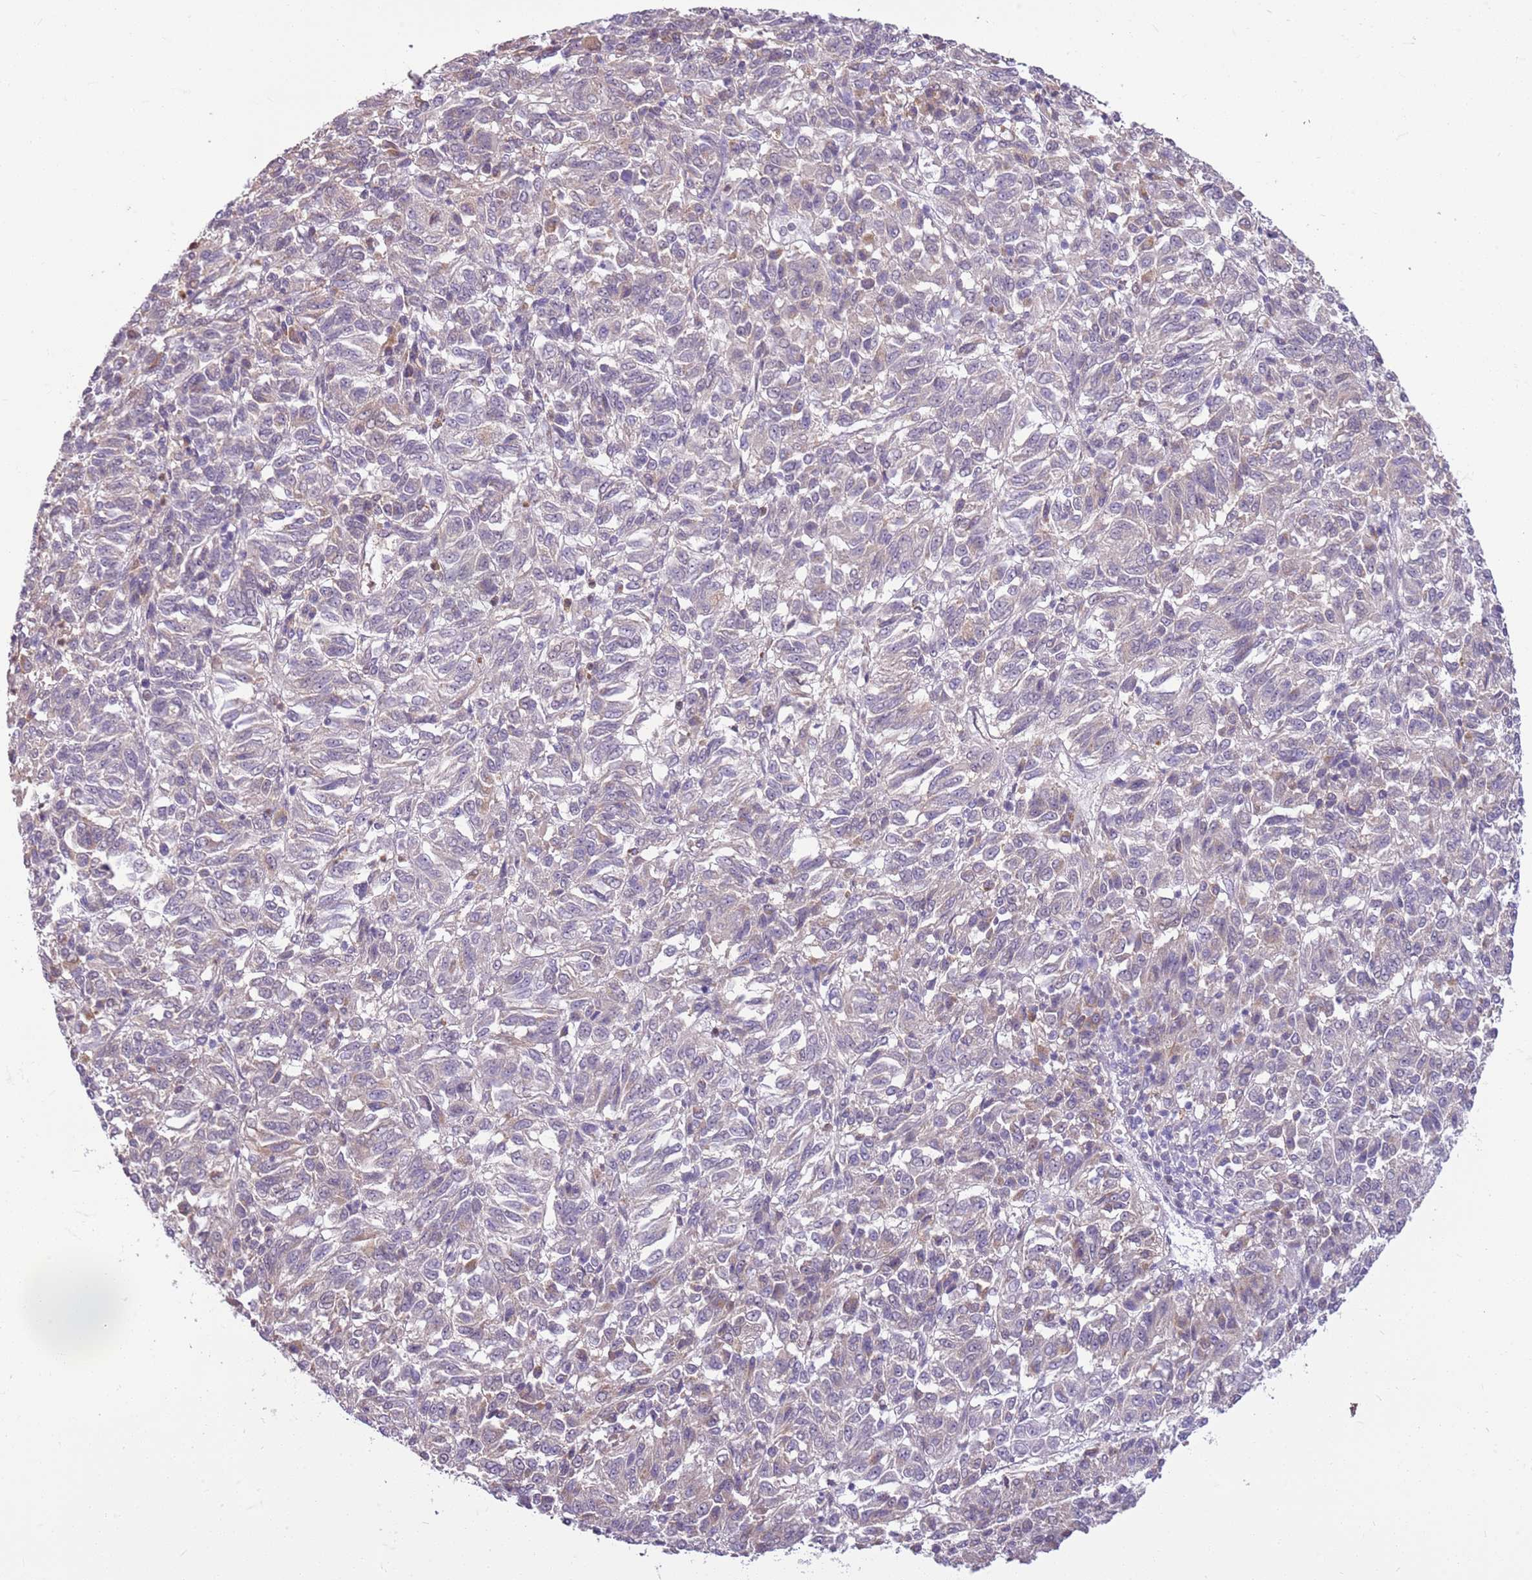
{"staining": {"intensity": "weak", "quantity": "<25%", "location": "cytoplasmic/membranous"}, "tissue": "melanoma", "cell_type": "Tumor cells", "image_type": "cancer", "snomed": [{"axis": "morphology", "description": "Malignant melanoma, Metastatic site"}, {"axis": "topography", "description": "Lung"}], "caption": "This is a micrograph of immunohistochemistry staining of malignant melanoma (metastatic site), which shows no positivity in tumor cells.", "gene": "DHX32", "patient": {"sex": "male", "age": 64}}